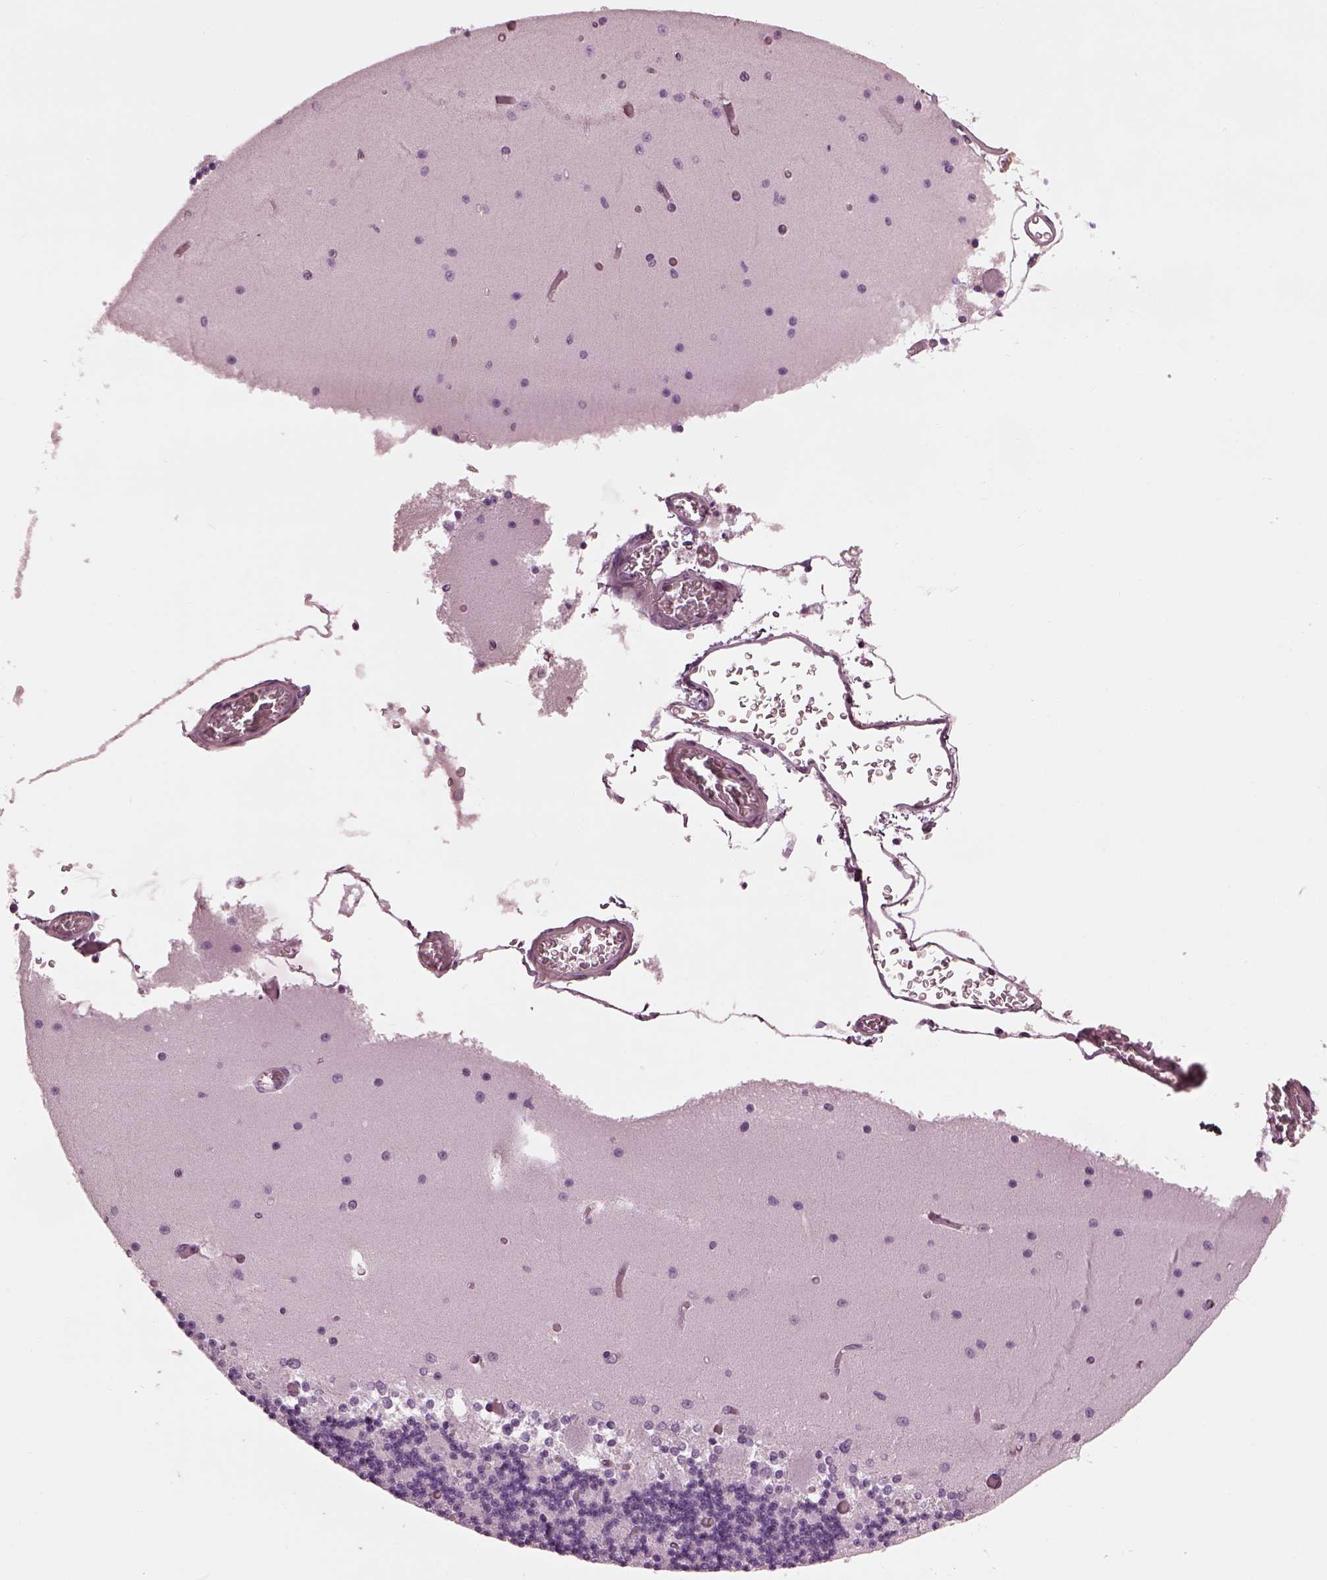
{"staining": {"intensity": "negative", "quantity": "none", "location": "none"}, "tissue": "cerebellum", "cell_type": "Cells in granular layer", "image_type": "normal", "snomed": [{"axis": "morphology", "description": "Normal tissue, NOS"}, {"axis": "topography", "description": "Cerebellum"}], "caption": "This micrograph is of normal cerebellum stained with immunohistochemistry to label a protein in brown with the nuclei are counter-stained blue. There is no staining in cells in granular layer.", "gene": "BFSP1", "patient": {"sex": "female", "age": 28}}